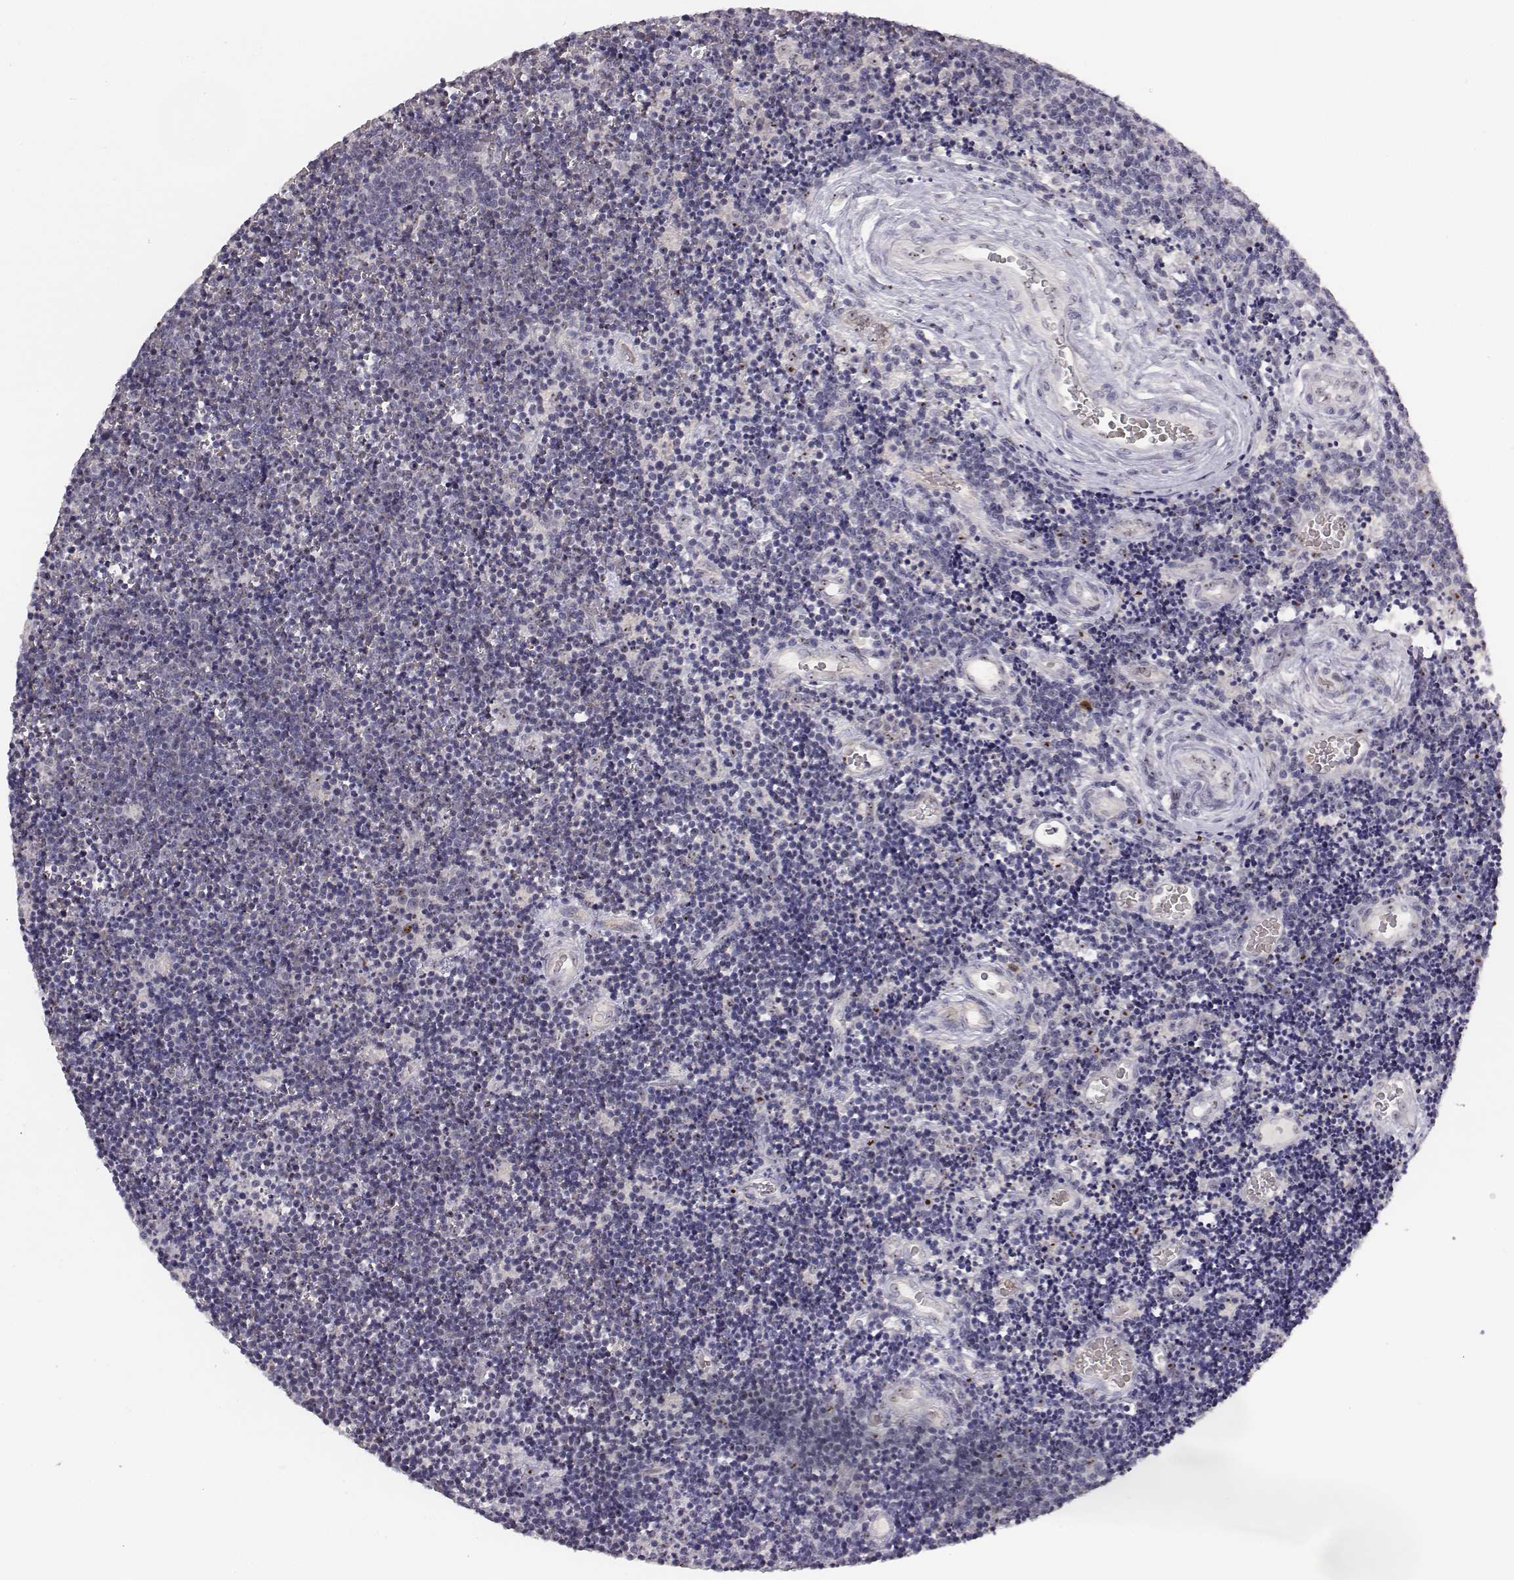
{"staining": {"intensity": "moderate", "quantity": "<25%", "location": "nuclear"}, "tissue": "lymphoma", "cell_type": "Tumor cells", "image_type": "cancer", "snomed": [{"axis": "morphology", "description": "Malignant lymphoma, non-Hodgkin's type, Low grade"}, {"axis": "topography", "description": "Brain"}], "caption": "A brown stain highlights moderate nuclear positivity of a protein in malignant lymphoma, non-Hodgkin's type (low-grade) tumor cells. The staining is performed using DAB brown chromogen to label protein expression. The nuclei are counter-stained blue using hematoxylin.", "gene": "NIFK", "patient": {"sex": "female", "age": 66}}